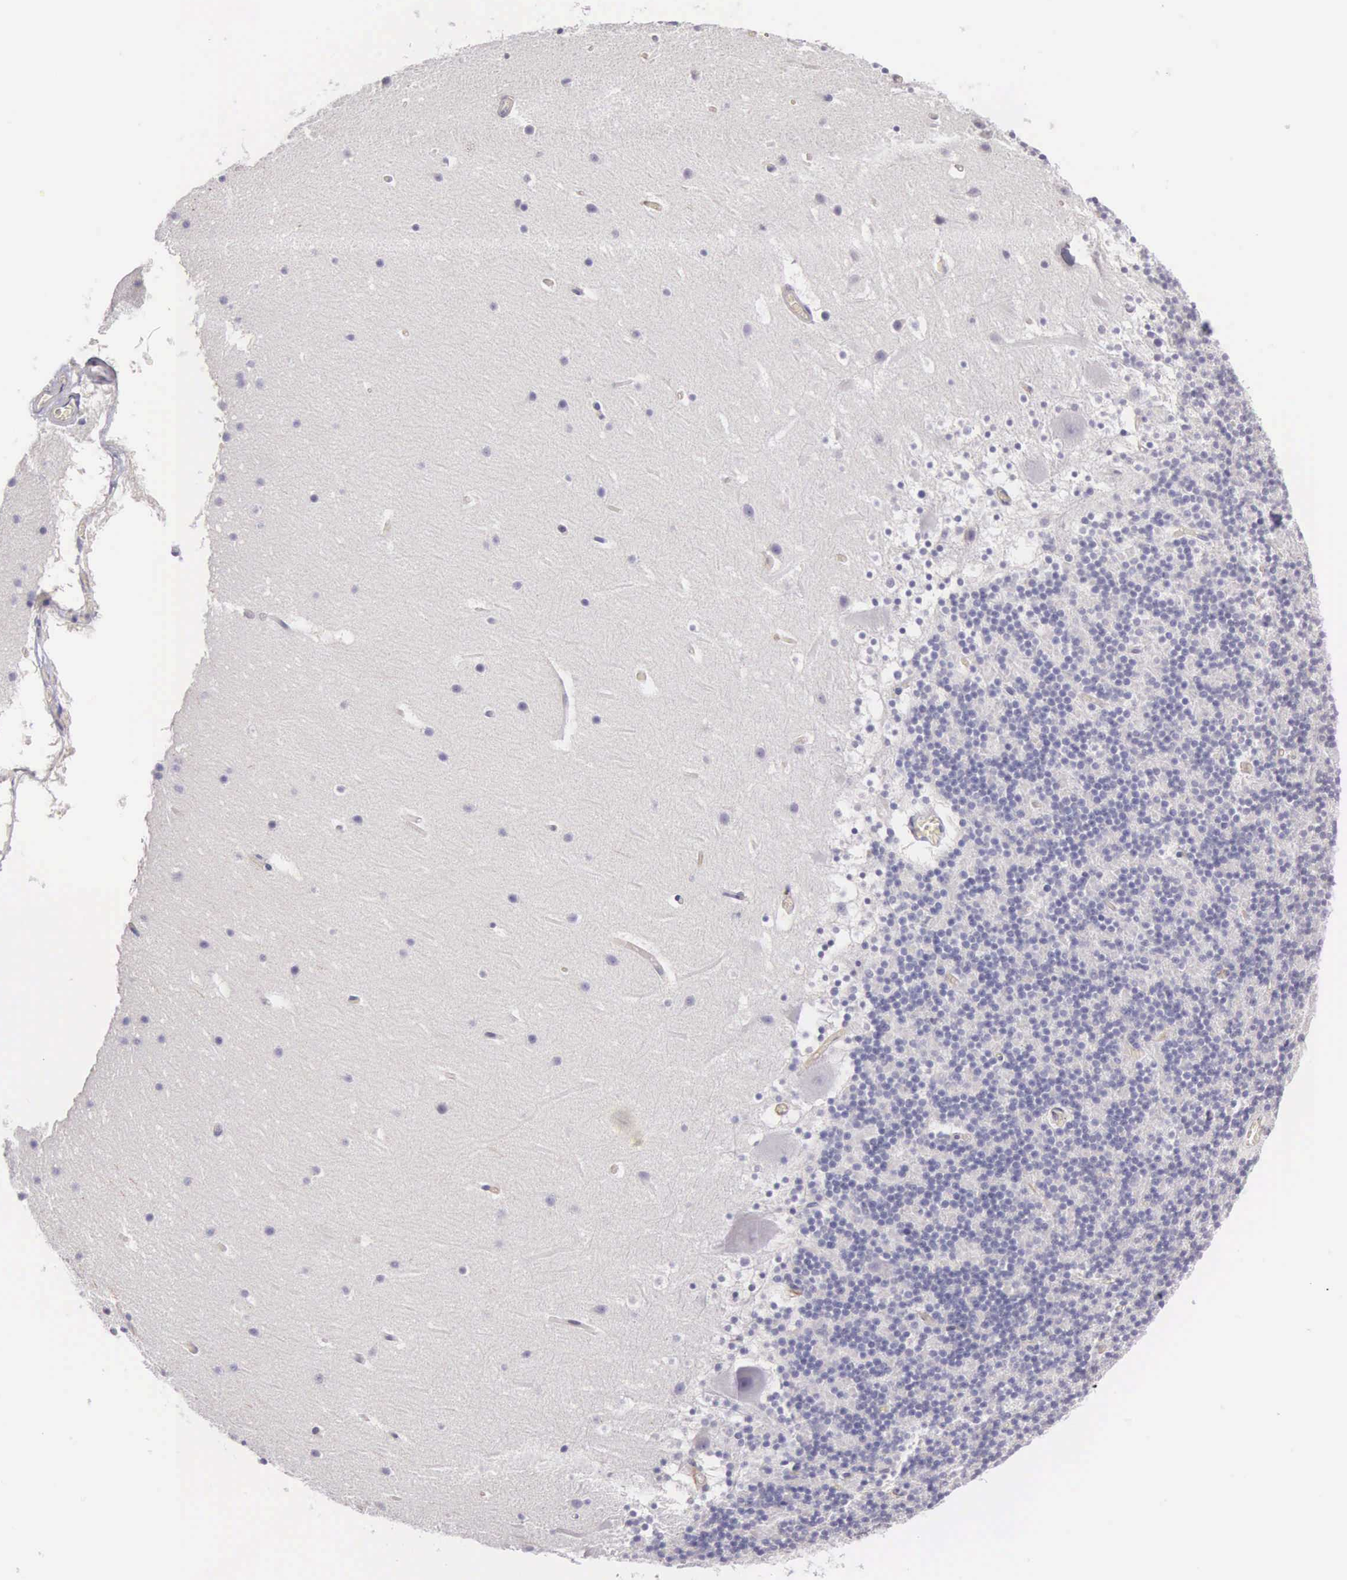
{"staining": {"intensity": "negative", "quantity": "none", "location": "none"}, "tissue": "cerebellum", "cell_type": "Cells in granular layer", "image_type": "normal", "snomed": [{"axis": "morphology", "description": "Normal tissue, NOS"}, {"axis": "topography", "description": "Cerebellum"}], "caption": "This is an immunohistochemistry (IHC) micrograph of normal human cerebellum. There is no positivity in cells in granular layer.", "gene": "OSBPL3", "patient": {"sex": "male", "age": 45}}